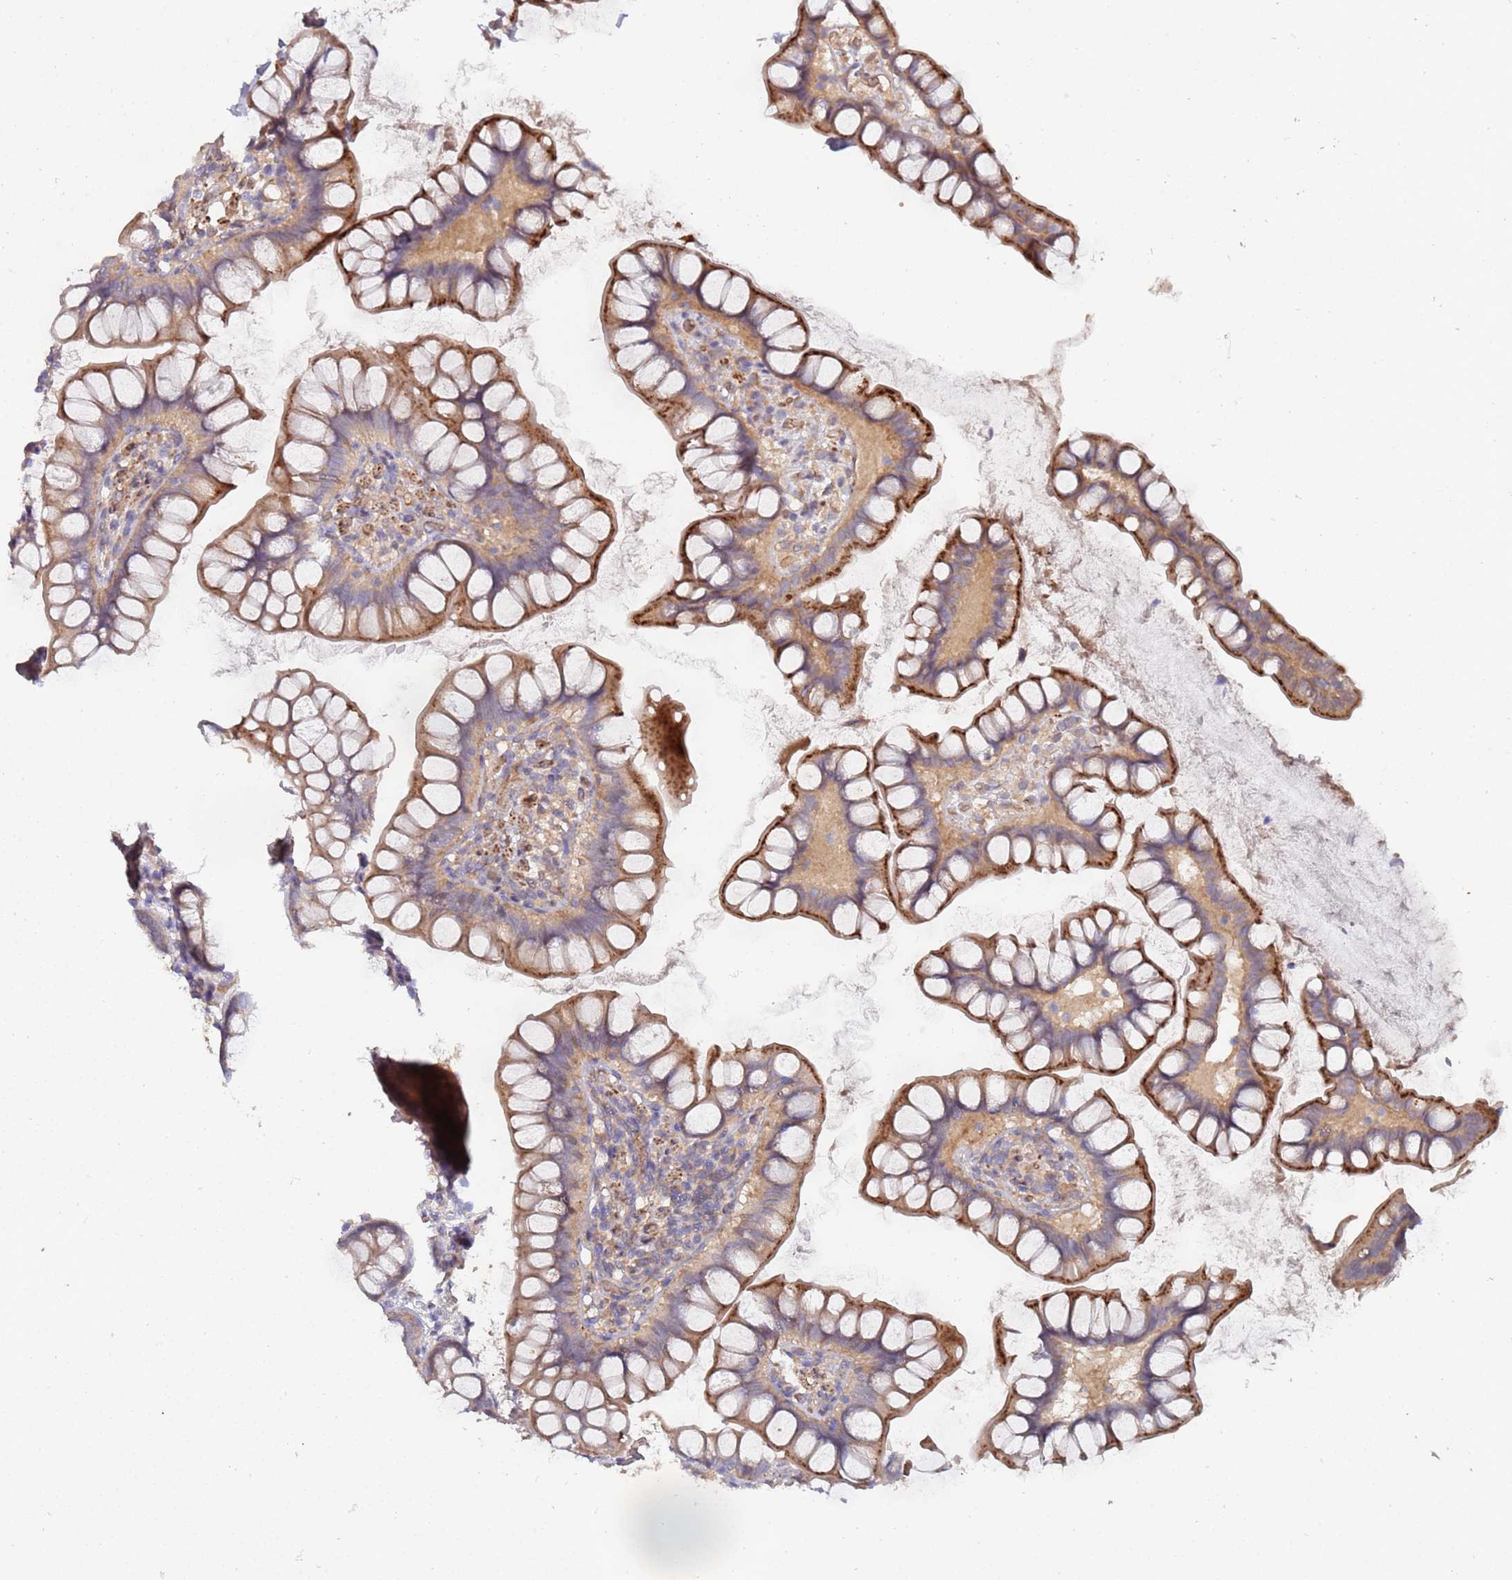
{"staining": {"intensity": "moderate", "quantity": ">75%", "location": "cytoplasmic/membranous"}, "tissue": "small intestine", "cell_type": "Glandular cells", "image_type": "normal", "snomed": [{"axis": "morphology", "description": "Normal tissue, NOS"}, {"axis": "topography", "description": "Small intestine"}], "caption": "IHC (DAB) staining of normal human small intestine shows moderate cytoplasmic/membranous protein staining in about >75% of glandular cells. Immunohistochemistry (ihc) stains the protein in brown and the nuclei are stained blue.", "gene": "ABCB6", "patient": {"sex": "male", "age": 70}}